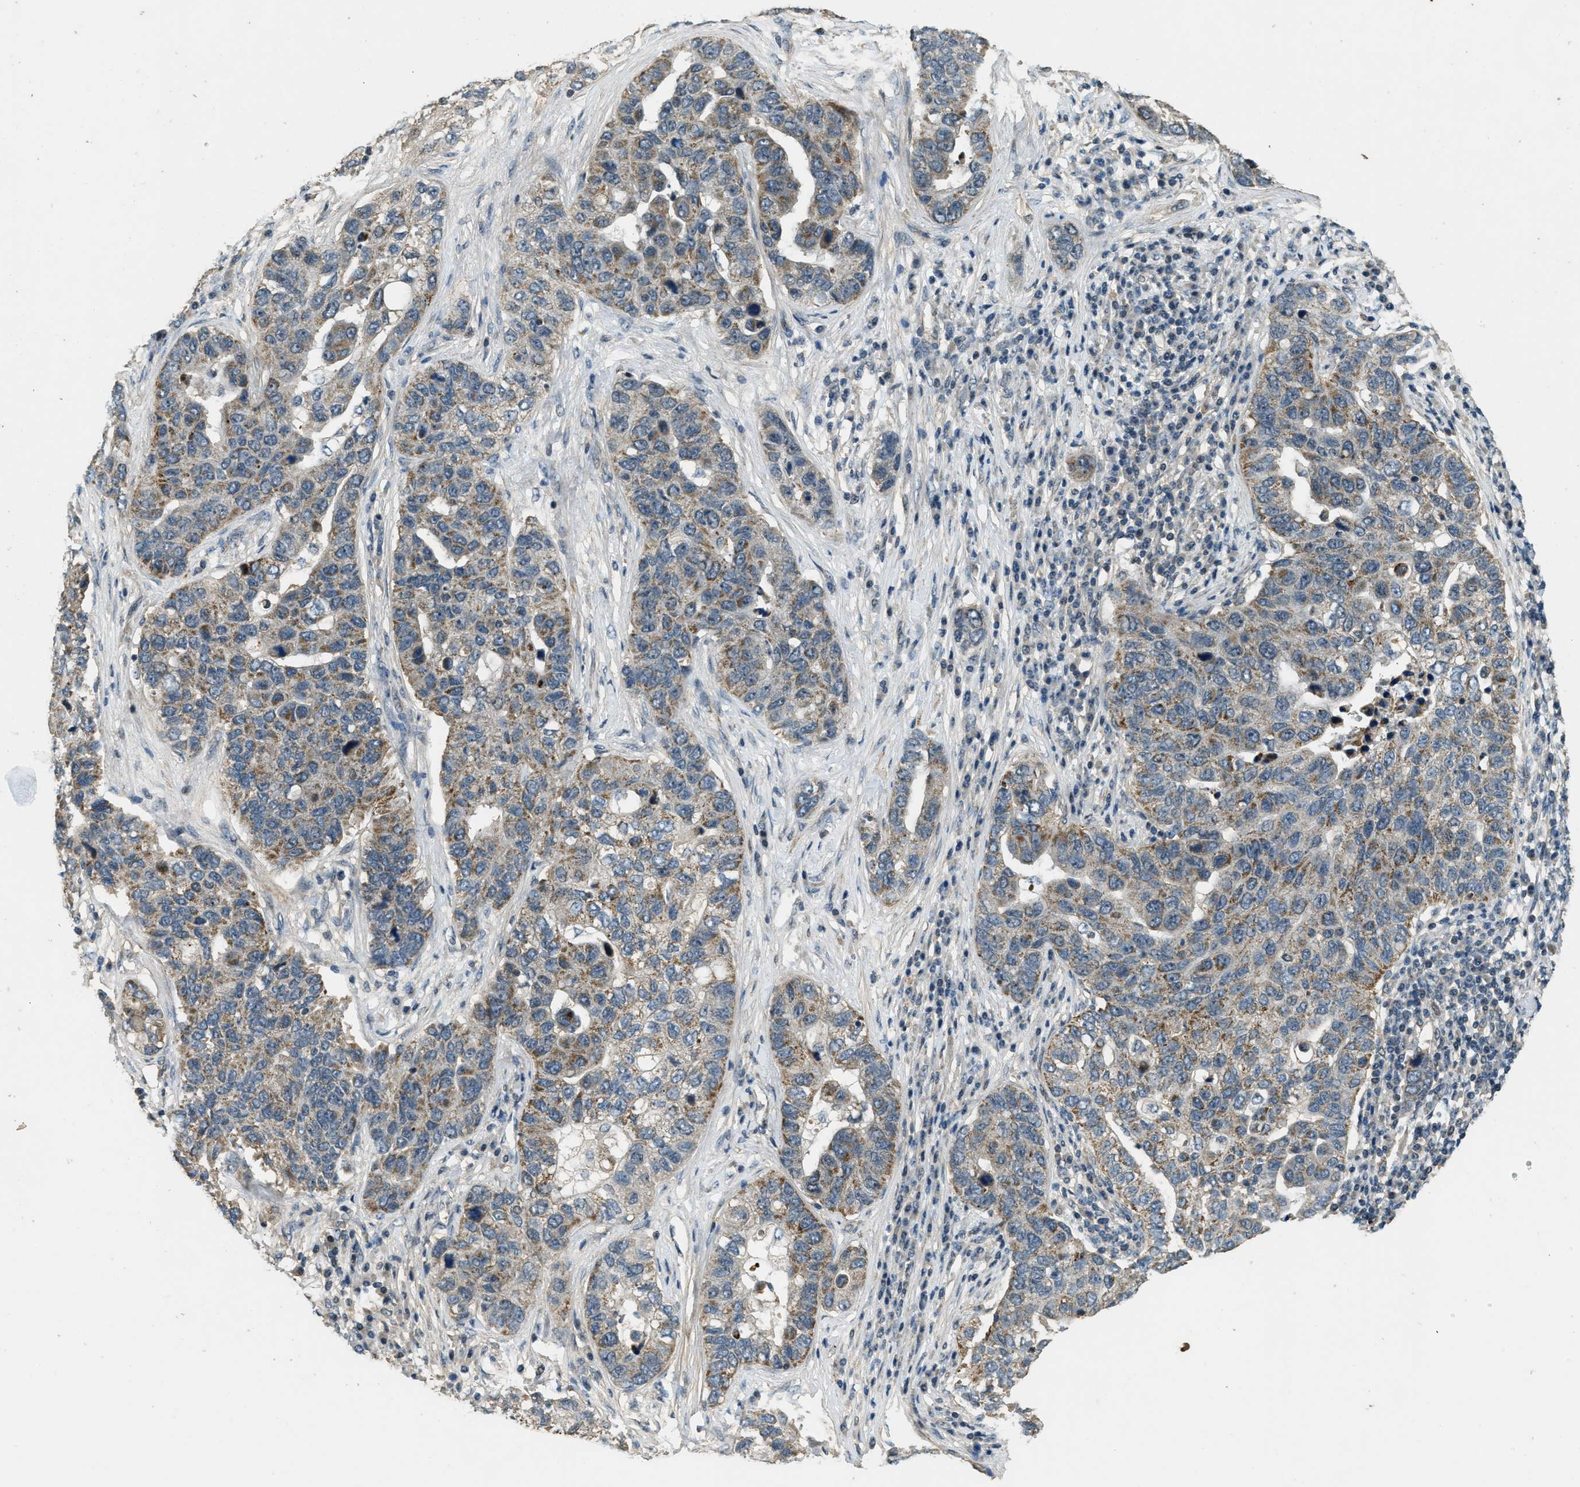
{"staining": {"intensity": "moderate", "quantity": ">75%", "location": "cytoplasmic/membranous"}, "tissue": "pancreatic cancer", "cell_type": "Tumor cells", "image_type": "cancer", "snomed": [{"axis": "morphology", "description": "Adenocarcinoma, NOS"}, {"axis": "topography", "description": "Pancreas"}], "caption": "Moderate cytoplasmic/membranous positivity for a protein is appreciated in approximately >75% of tumor cells of adenocarcinoma (pancreatic) using immunohistochemistry.", "gene": "MED21", "patient": {"sex": "female", "age": 61}}